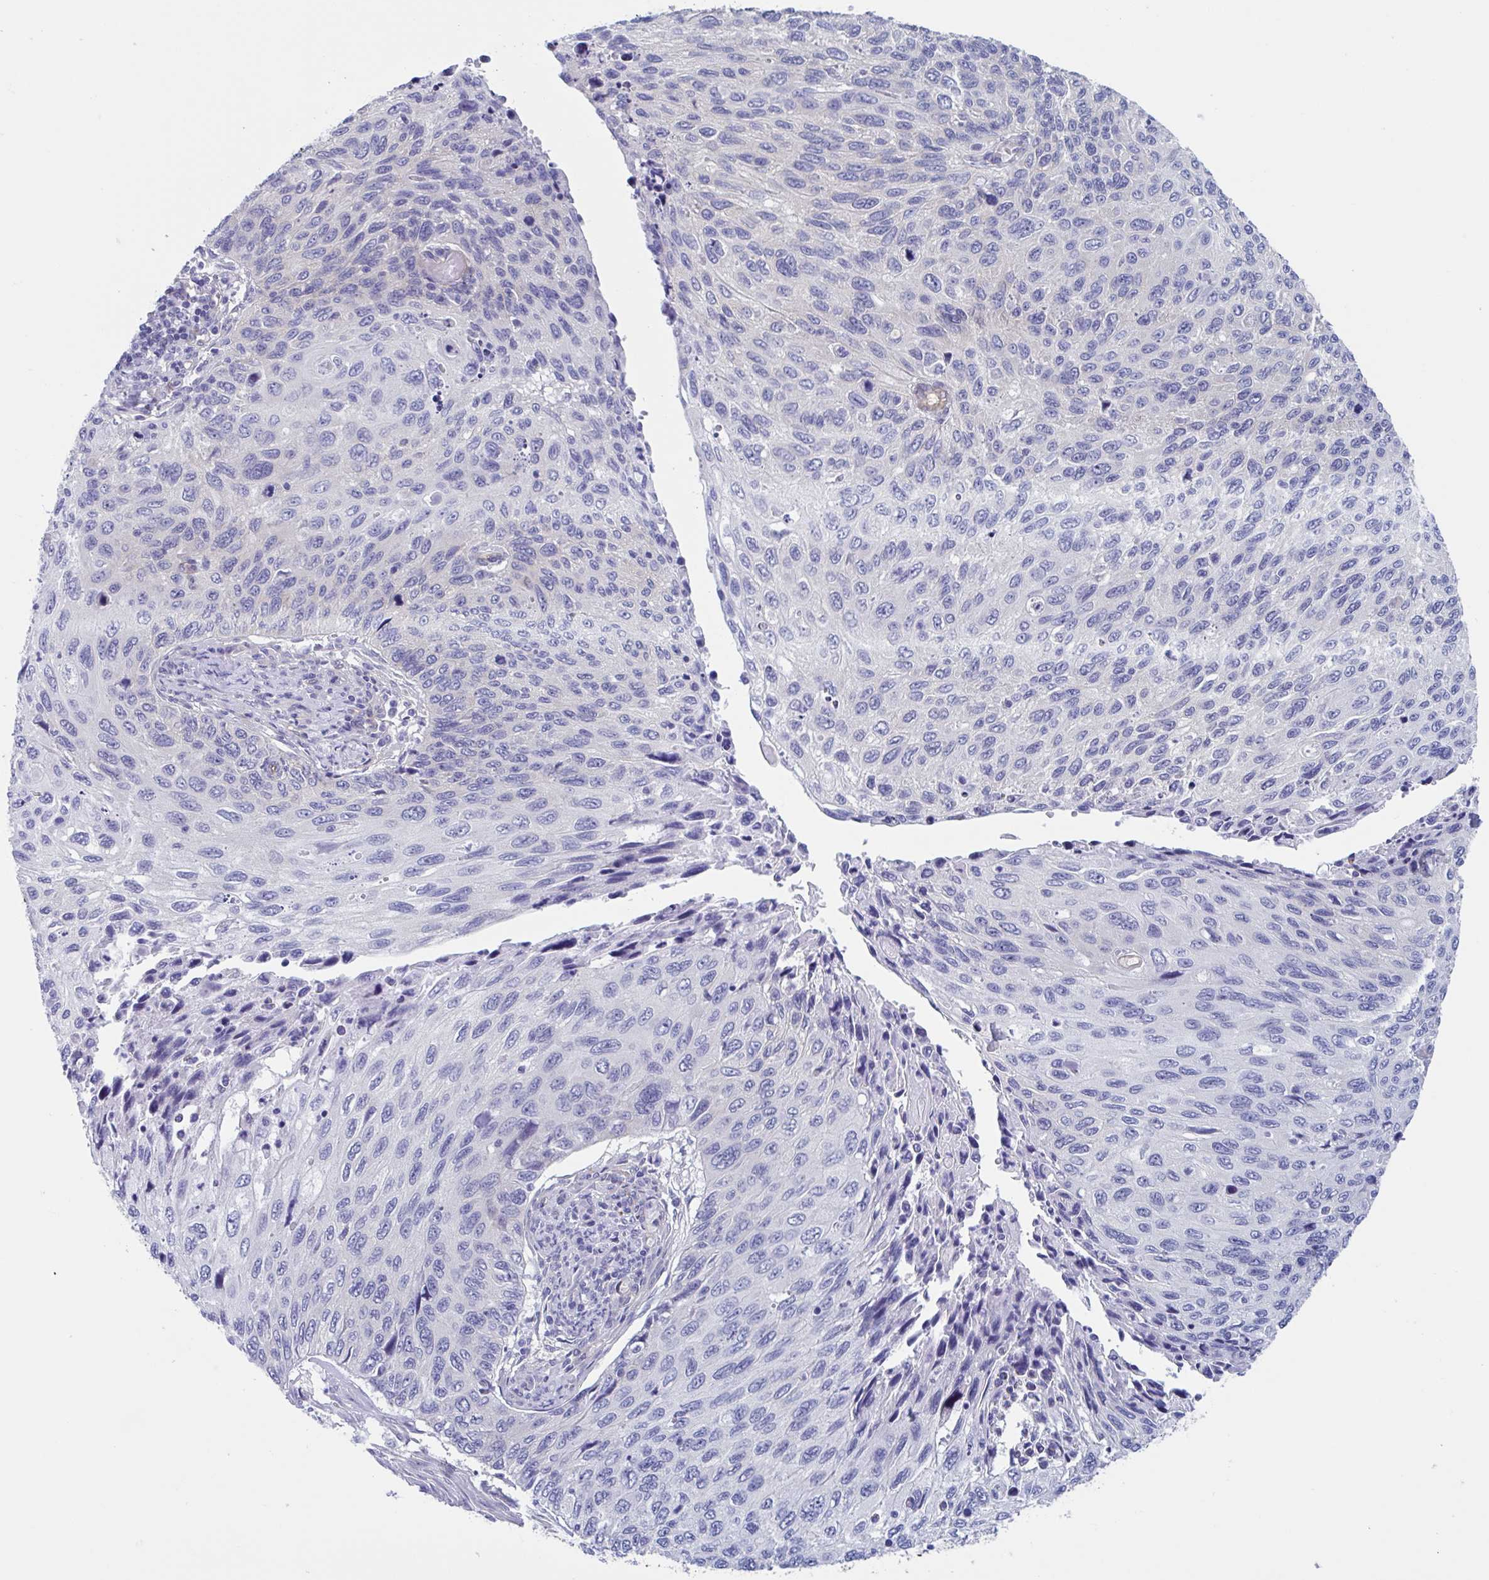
{"staining": {"intensity": "negative", "quantity": "none", "location": "none"}, "tissue": "cervical cancer", "cell_type": "Tumor cells", "image_type": "cancer", "snomed": [{"axis": "morphology", "description": "Squamous cell carcinoma, NOS"}, {"axis": "topography", "description": "Cervix"}], "caption": "Tumor cells are negative for protein expression in human cervical squamous cell carcinoma.", "gene": "LPIN3", "patient": {"sex": "female", "age": 70}}